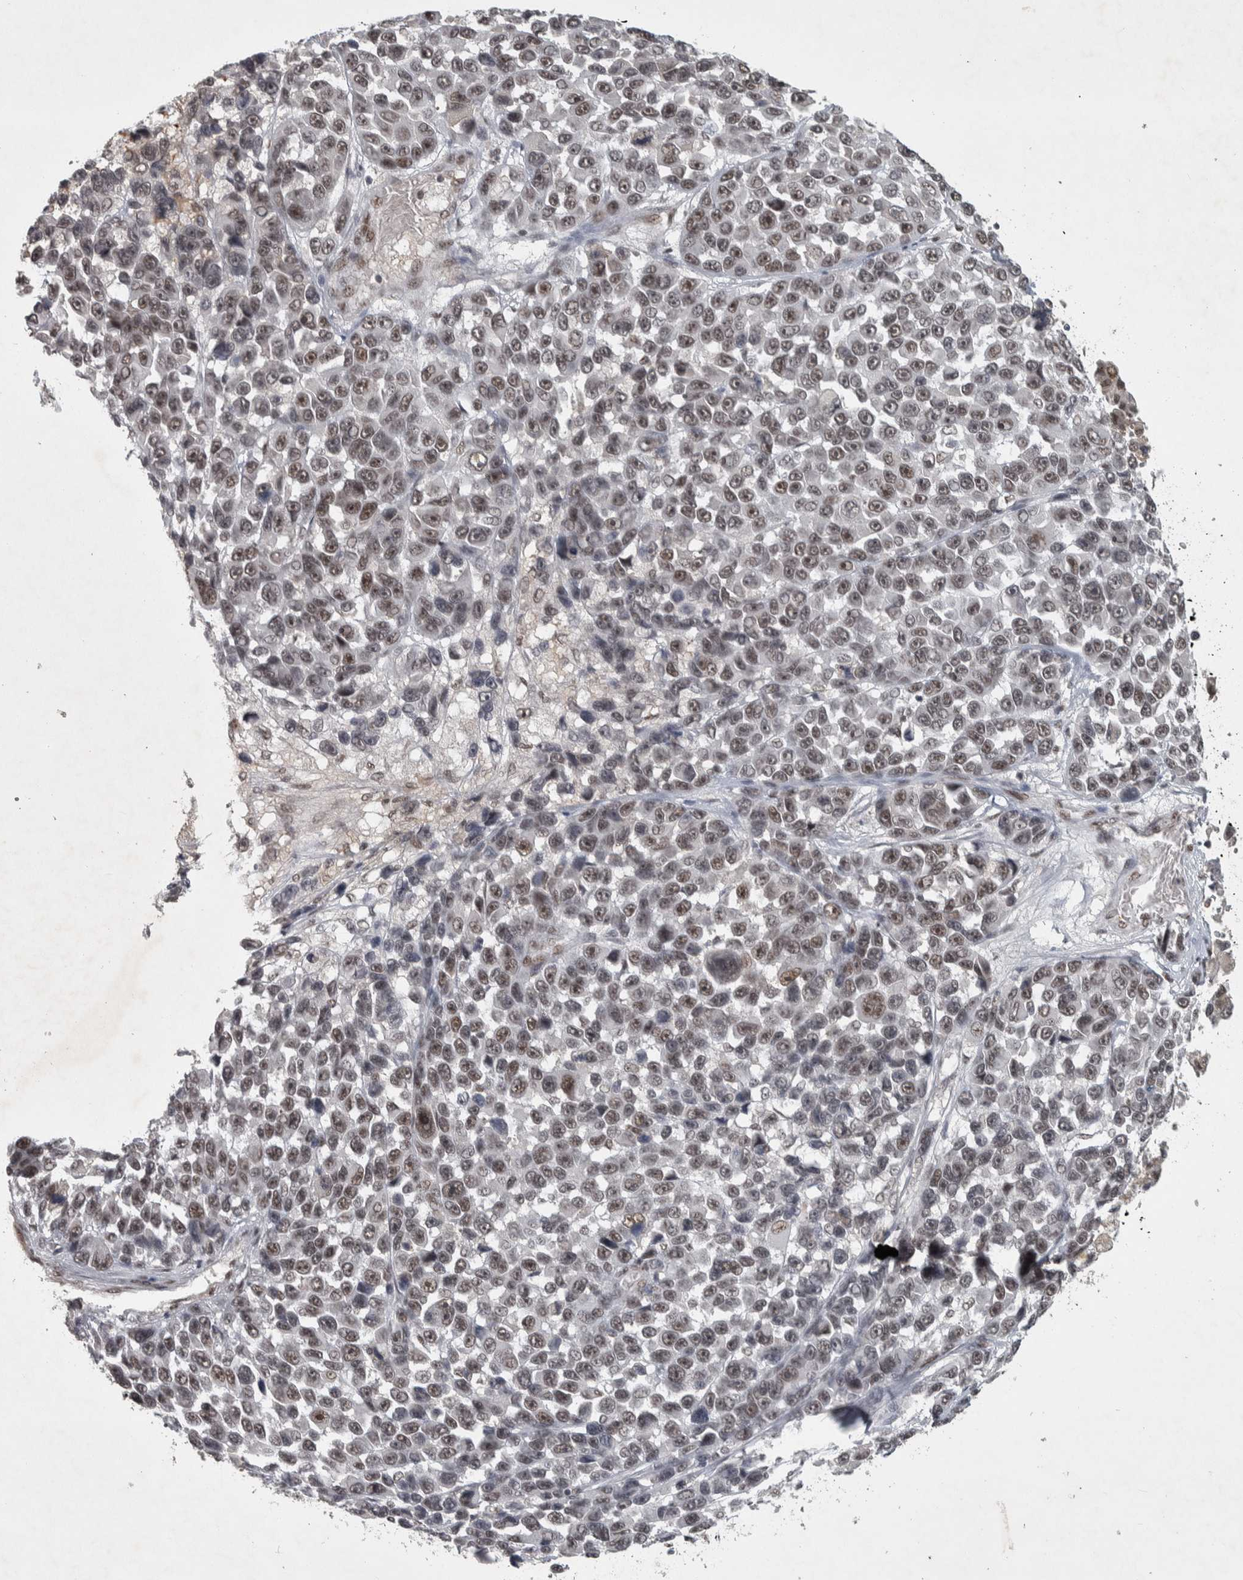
{"staining": {"intensity": "moderate", "quantity": ">75%", "location": "nuclear"}, "tissue": "melanoma", "cell_type": "Tumor cells", "image_type": "cancer", "snomed": [{"axis": "morphology", "description": "Malignant melanoma, NOS"}, {"axis": "topography", "description": "Skin"}], "caption": "Immunohistochemistry (IHC) of melanoma shows medium levels of moderate nuclear staining in approximately >75% of tumor cells.", "gene": "DDX42", "patient": {"sex": "male", "age": 53}}